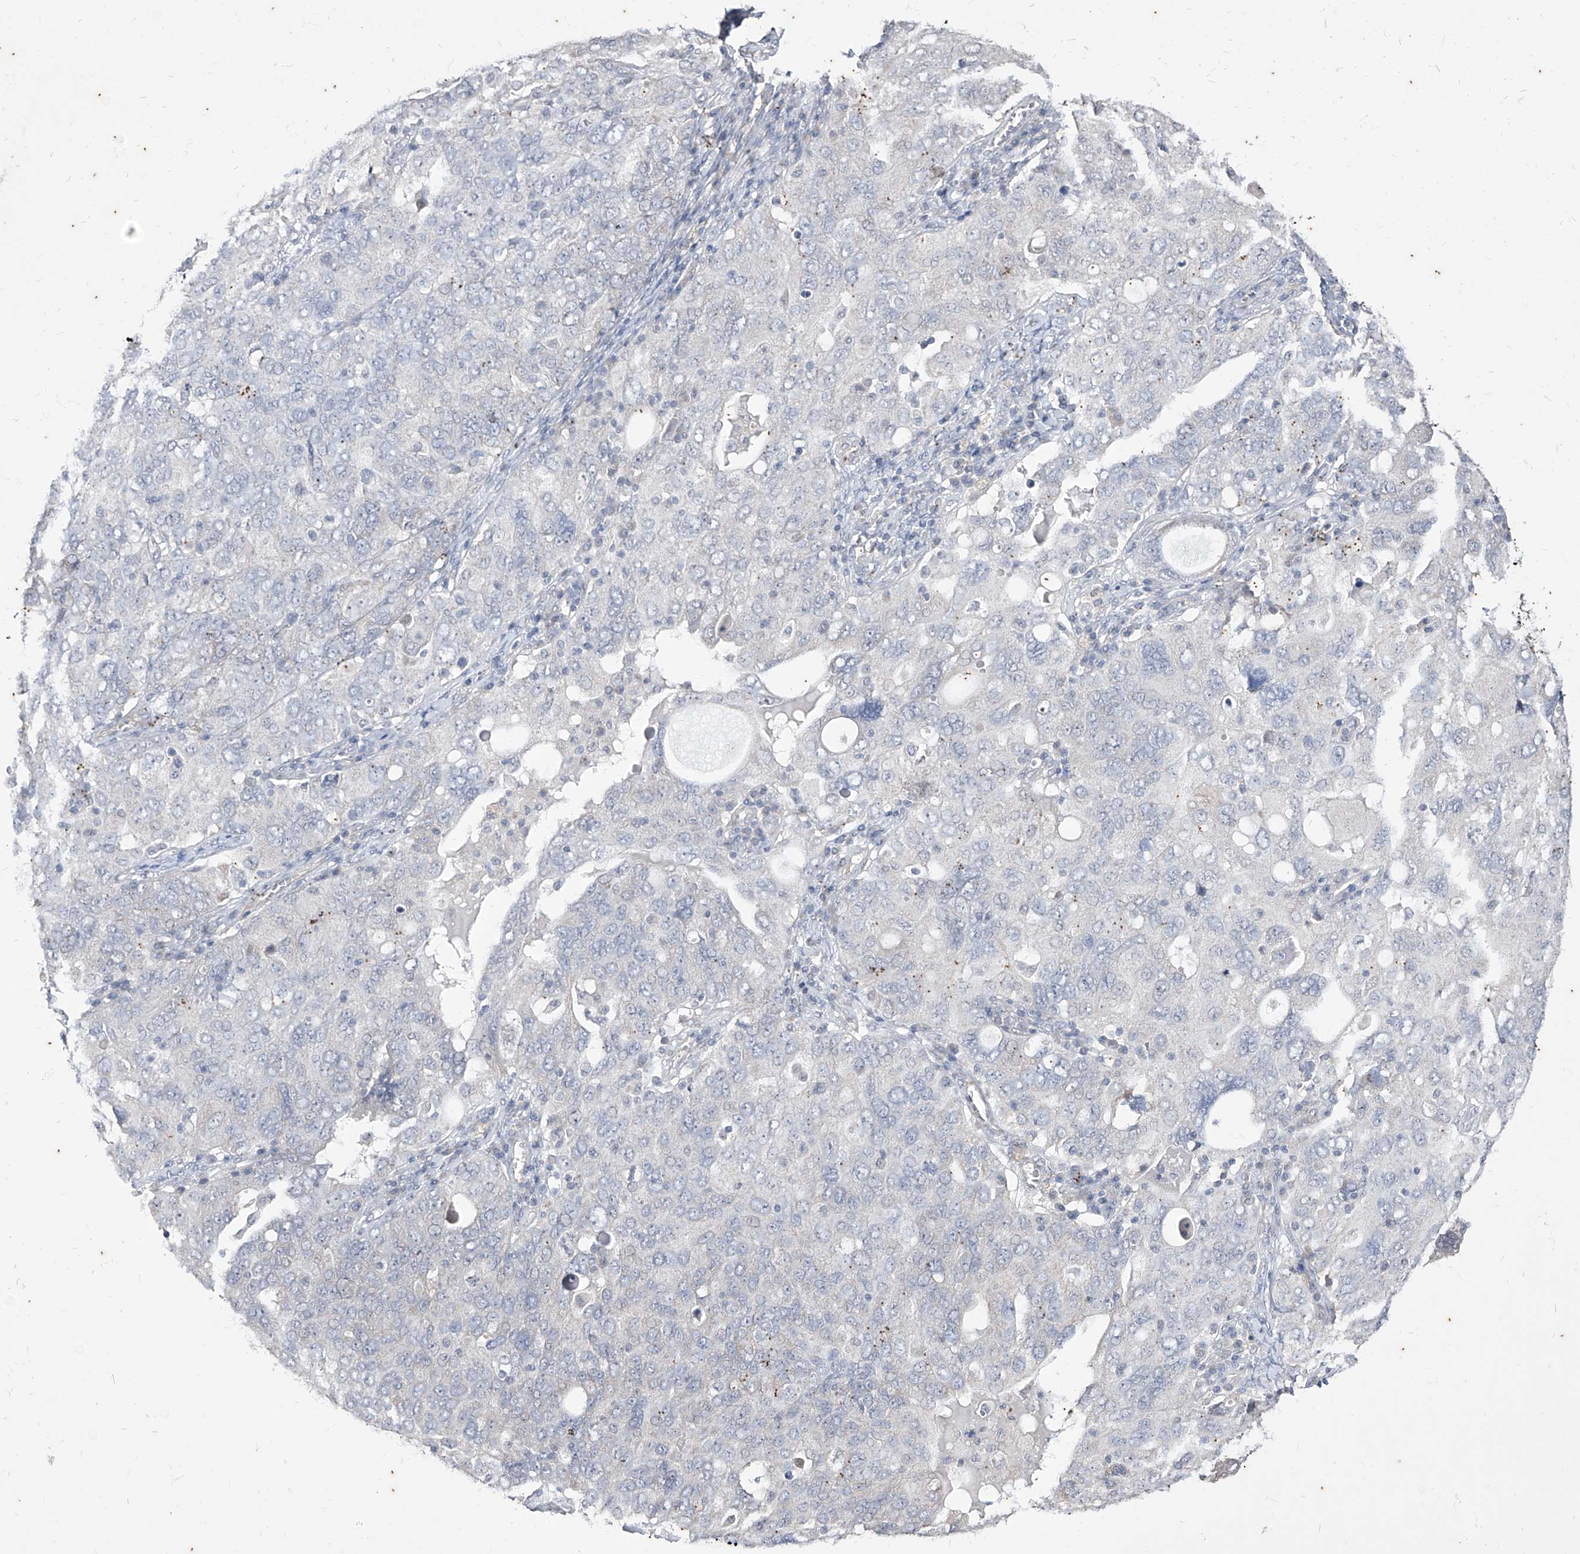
{"staining": {"intensity": "negative", "quantity": "none", "location": "none"}, "tissue": "ovarian cancer", "cell_type": "Tumor cells", "image_type": "cancer", "snomed": [{"axis": "morphology", "description": "Carcinoma, endometroid"}, {"axis": "topography", "description": "Ovary"}], "caption": "The image demonstrates no significant expression in tumor cells of ovarian cancer.", "gene": "PHF20L1", "patient": {"sex": "female", "age": 62}}